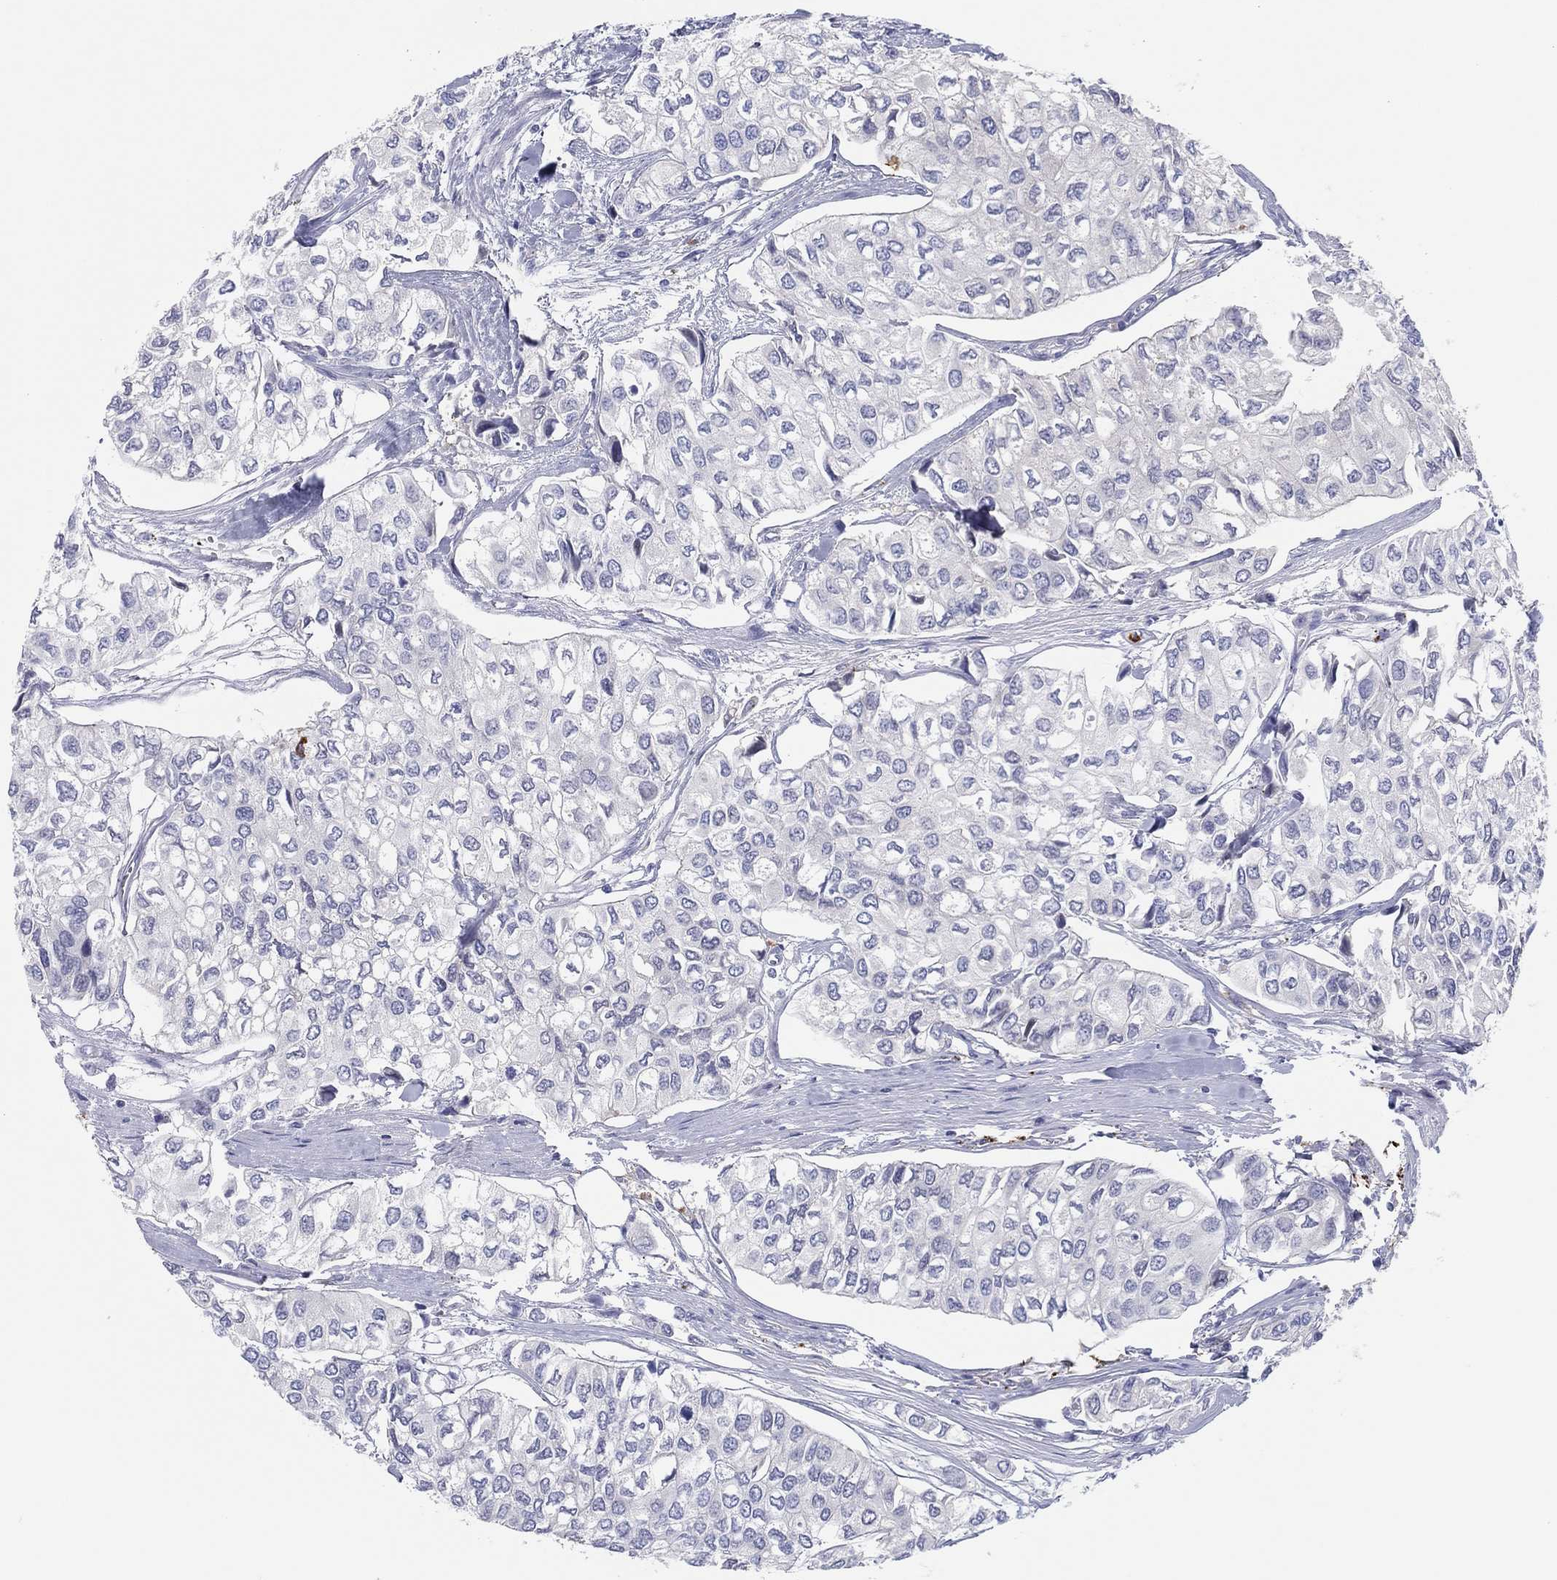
{"staining": {"intensity": "negative", "quantity": "none", "location": "none"}, "tissue": "urothelial cancer", "cell_type": "Tumor cells", "image_type": "cancer", "snomed": [{"axis": "morphology", "description": "Urothelial carcinoma, High grade"}, {"axis": "topography", "description": "Urinary bladder"}], "caption": "DAB (3,3'-diaminobenzidine) immunohistochemical staining of high-grade urothelial carcinoma reveals no significant expression in tumor cells. Brightfield microscopy of IHC stained with DAB (3,3'-diaminobenzidine) (brown) and hematoxylin (blue), captured at high magnification.", "gene": "PLAC8", "patient": {"sex": "male", "age": 73}}